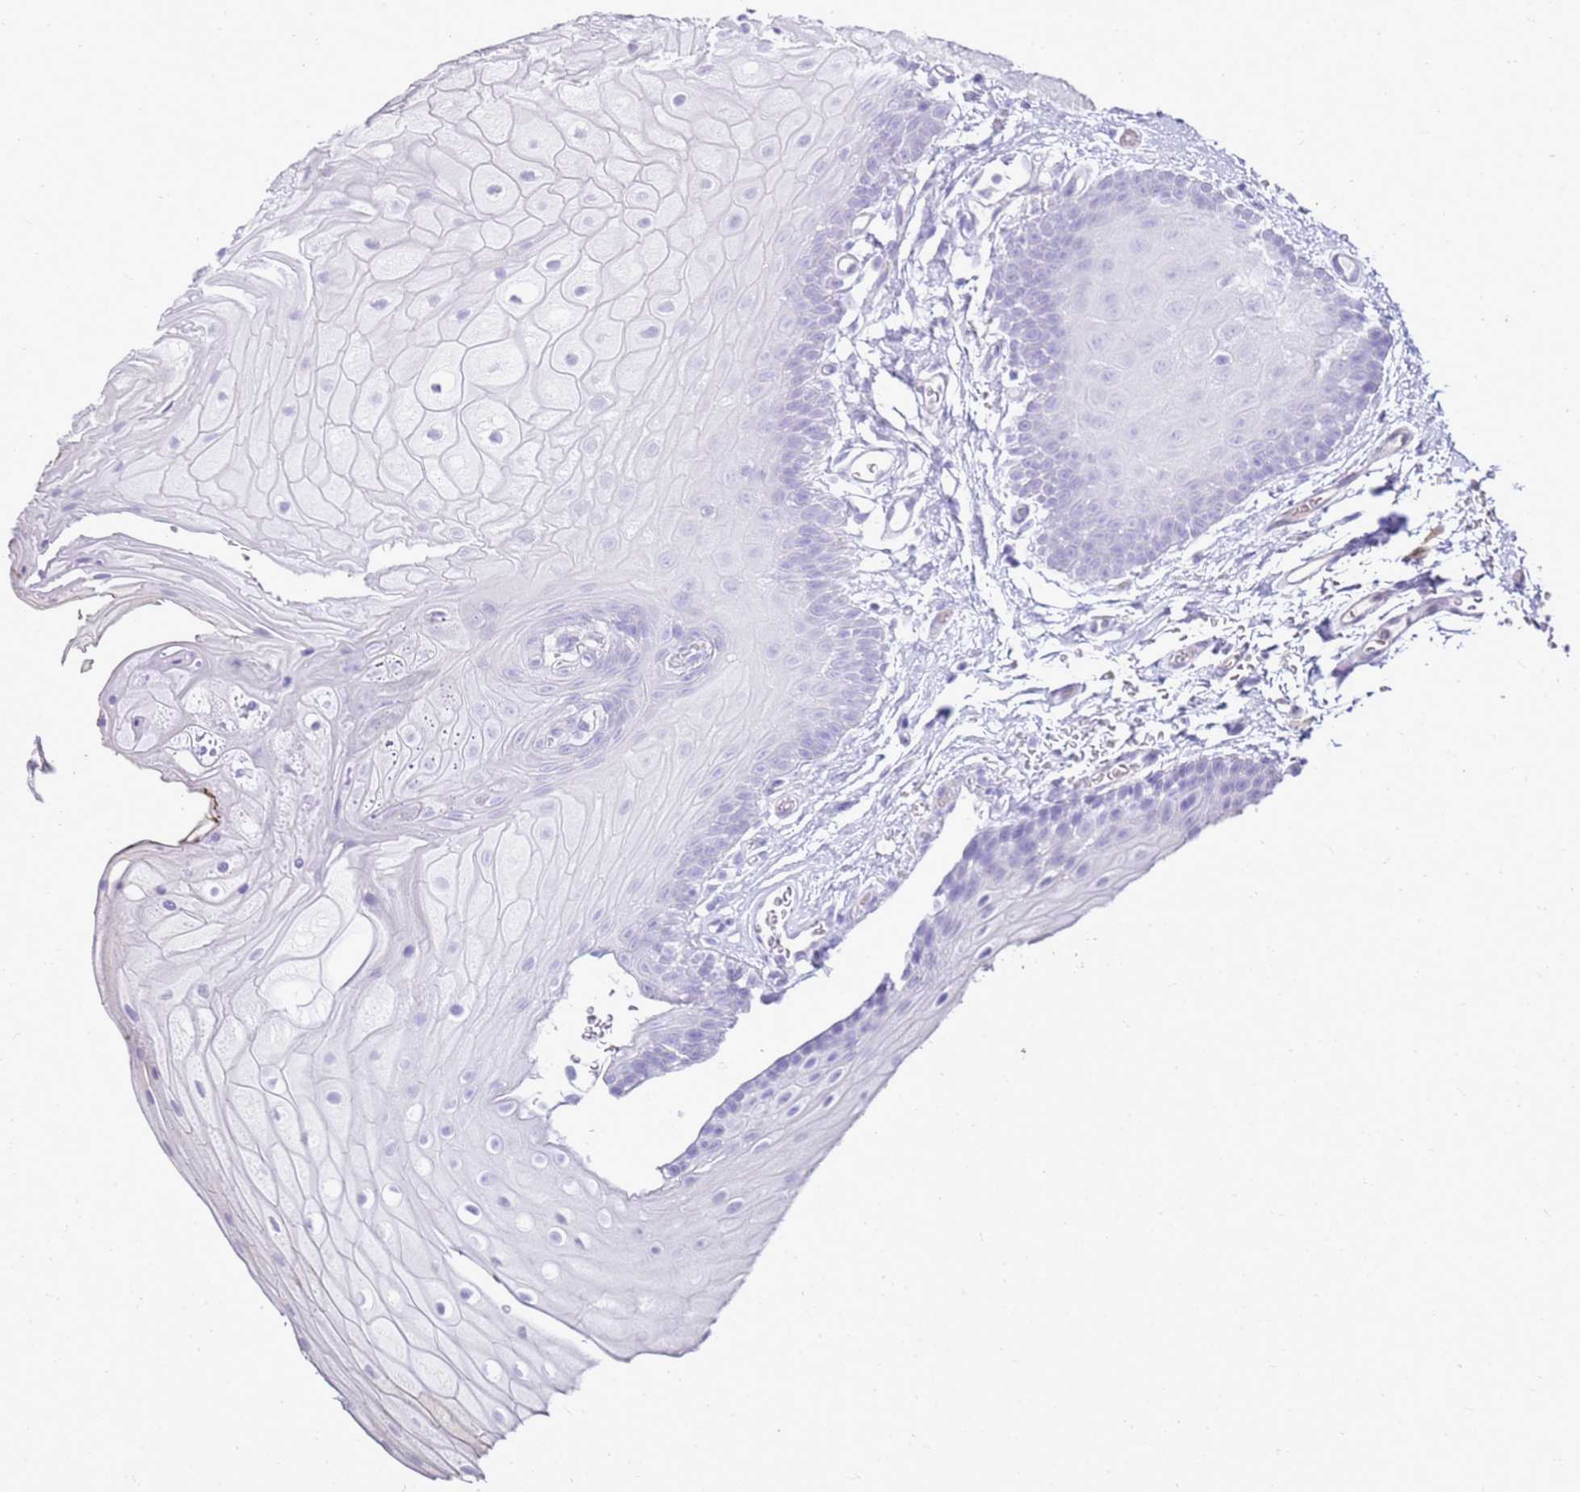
{"staining": {"intensity": "negative", "quantity": "none", "location": "none"}, "tissue": "oral mucosa", "cell_type": "Squamous epithelial cells", "image_type": "normal", "snomed": [{"axis": "morphology", "description": "Normal tissue, NOS"}, {"axis": "morphology", "description": "Squamous cell carcinoma, NOS"}, {"axis": "topography", "description": "Oral tissue"}, {"axis": "topography", "description": "Head-Neck"}], "caption": "Squamous epithelial cells are negative for protein expression in normal human oral mucosa.", "gene": "SULT1E1", "patient": {"sex": "female", "age": 81}}